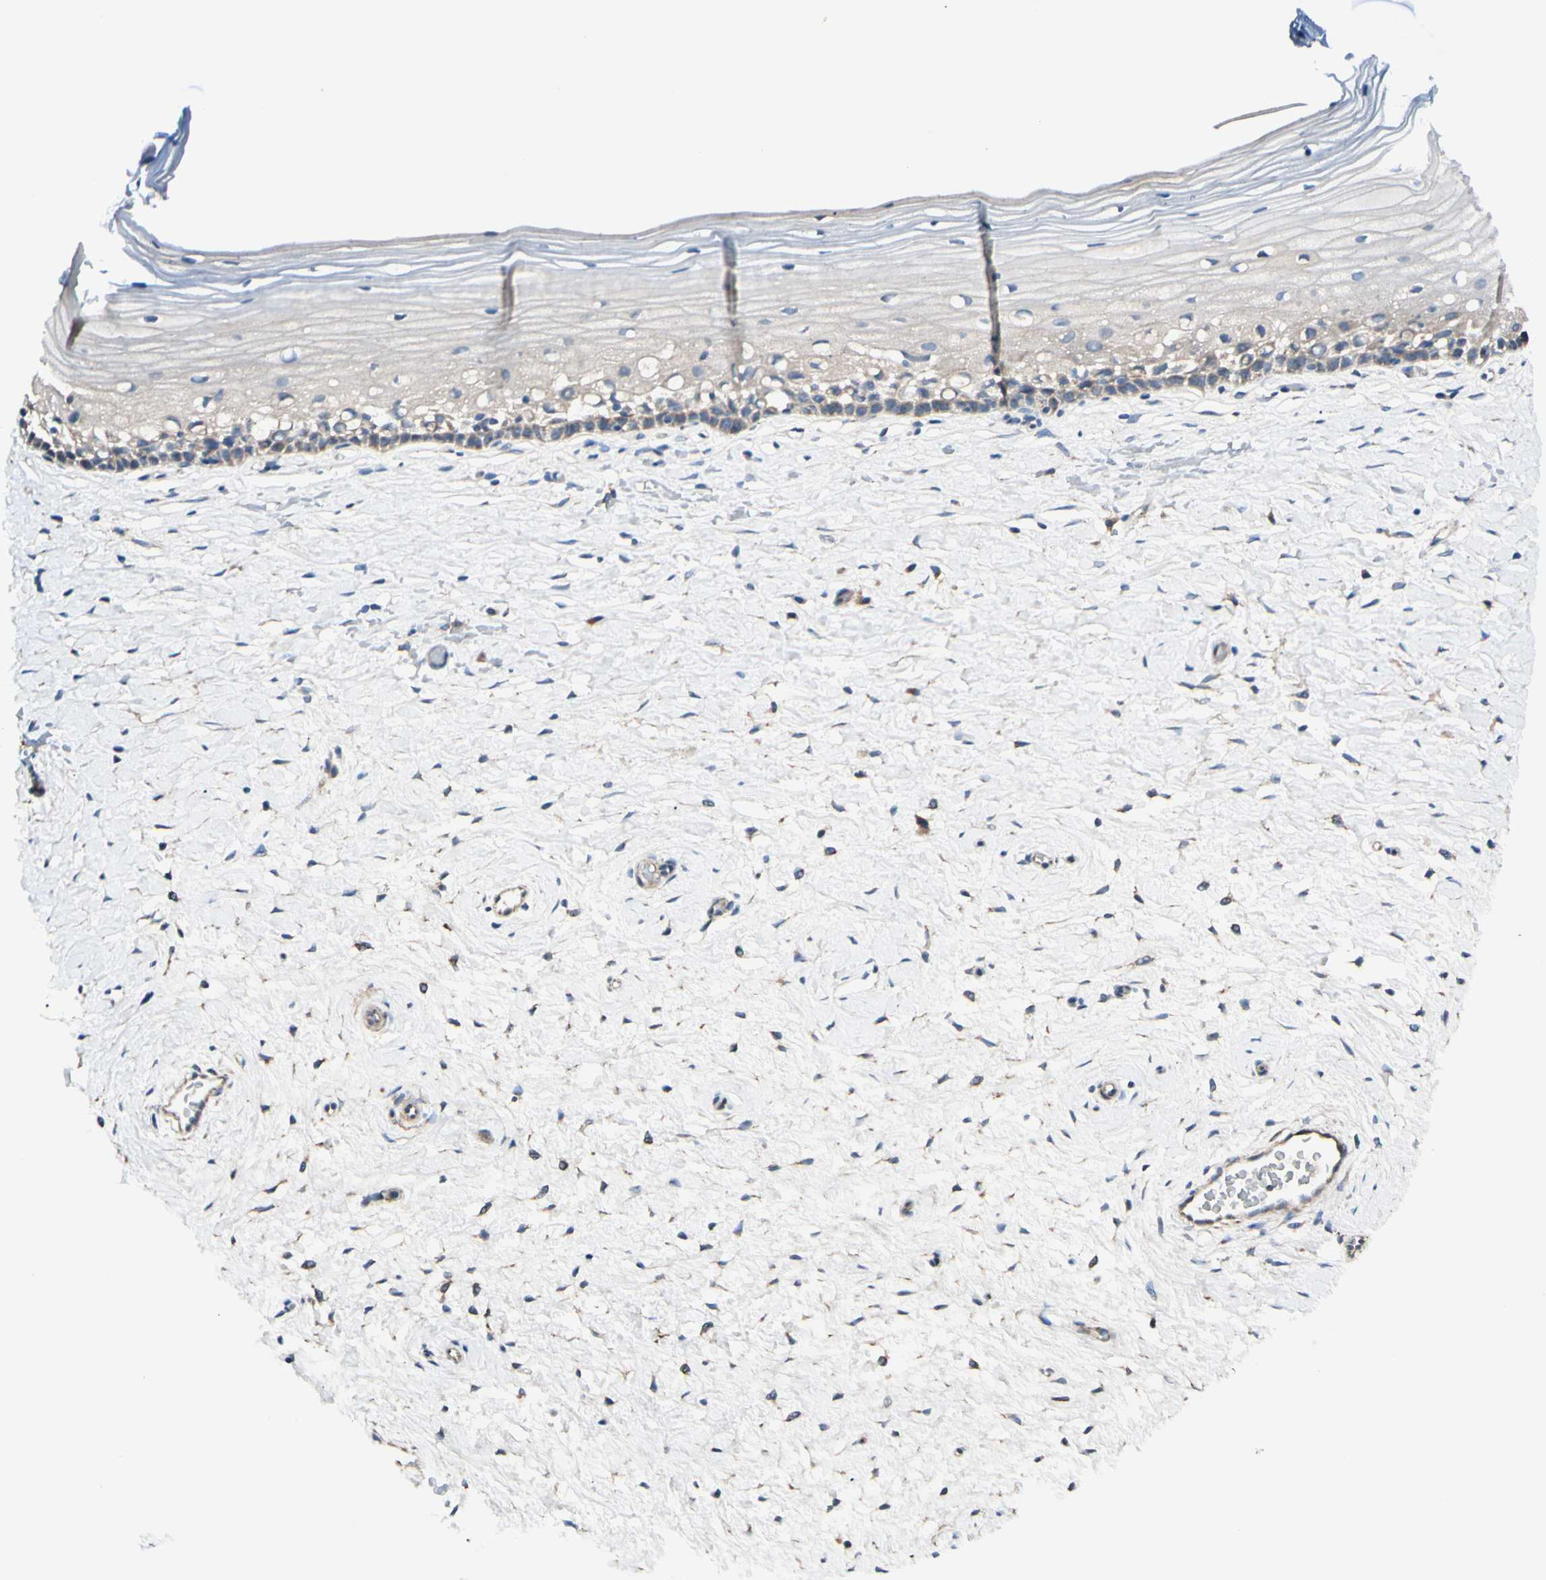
{"staining": {"intensity": "weak", "quantity": ">75%", "location": "cytoplasmic/membranous"}, "tissue": "cervix", "cell_type": "Glandular cells", "image_type": "normal", "snomed": [{"axis": "morphology", "description": "Normal tissue, NOS"}, {"axis": "topography", "description": "Cervix"}], "caption": "Protein analysis of benign cervix reveals weak cytoplasmic/membranous staining in about >75% of glandular cells.", "gene": "EPHA3", "patient": {"sex": "female", "age": 39}}